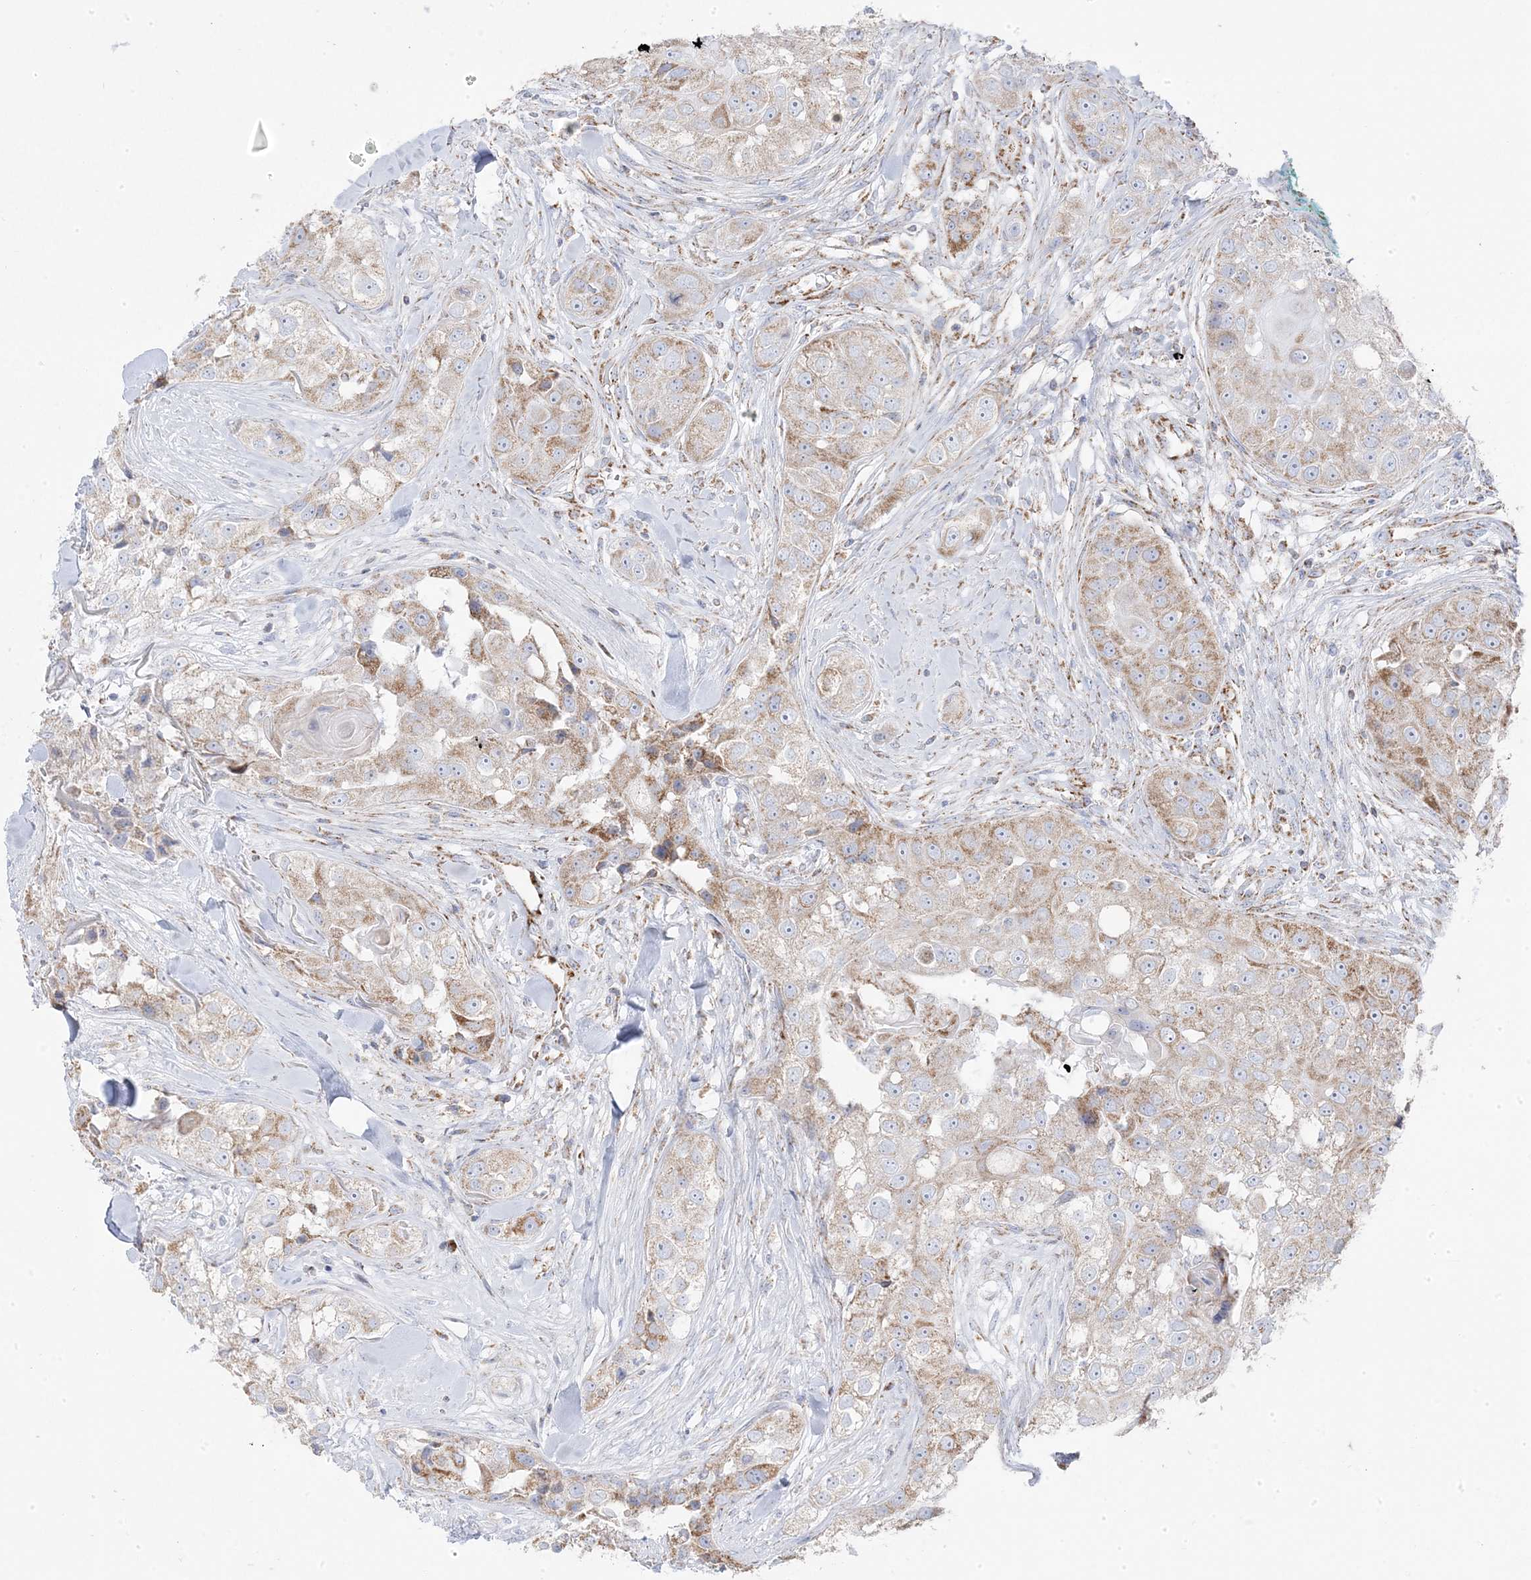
{"staining": {"intensity": "moderate", "quantity": ">75%", "location": "cytoplasmic/membranous"}, "tissue": "head and neck cancer", "cell_type": "Tumor cells", "image_type": "cancer", "snomed": [{"axis": "morphology", "description": "Normal tissue, NOS"}, {"axis": "morphology", "description": "Squamous cell carcinoma, NOS"}, {"axis": "topography", "description": "Skeletal muscle"}, {"axis": "topography", "description": "Head-Neck"}], "caption": "Moderate cytoplasmic/membranous staining for a protein is present in approximately >75% of tumor cells of squamous cell carcinoma (head and neck) using immunohistochemistry (IHC).", "gene": "PCCB", "patient": {"sex": "male", "age": 51}}